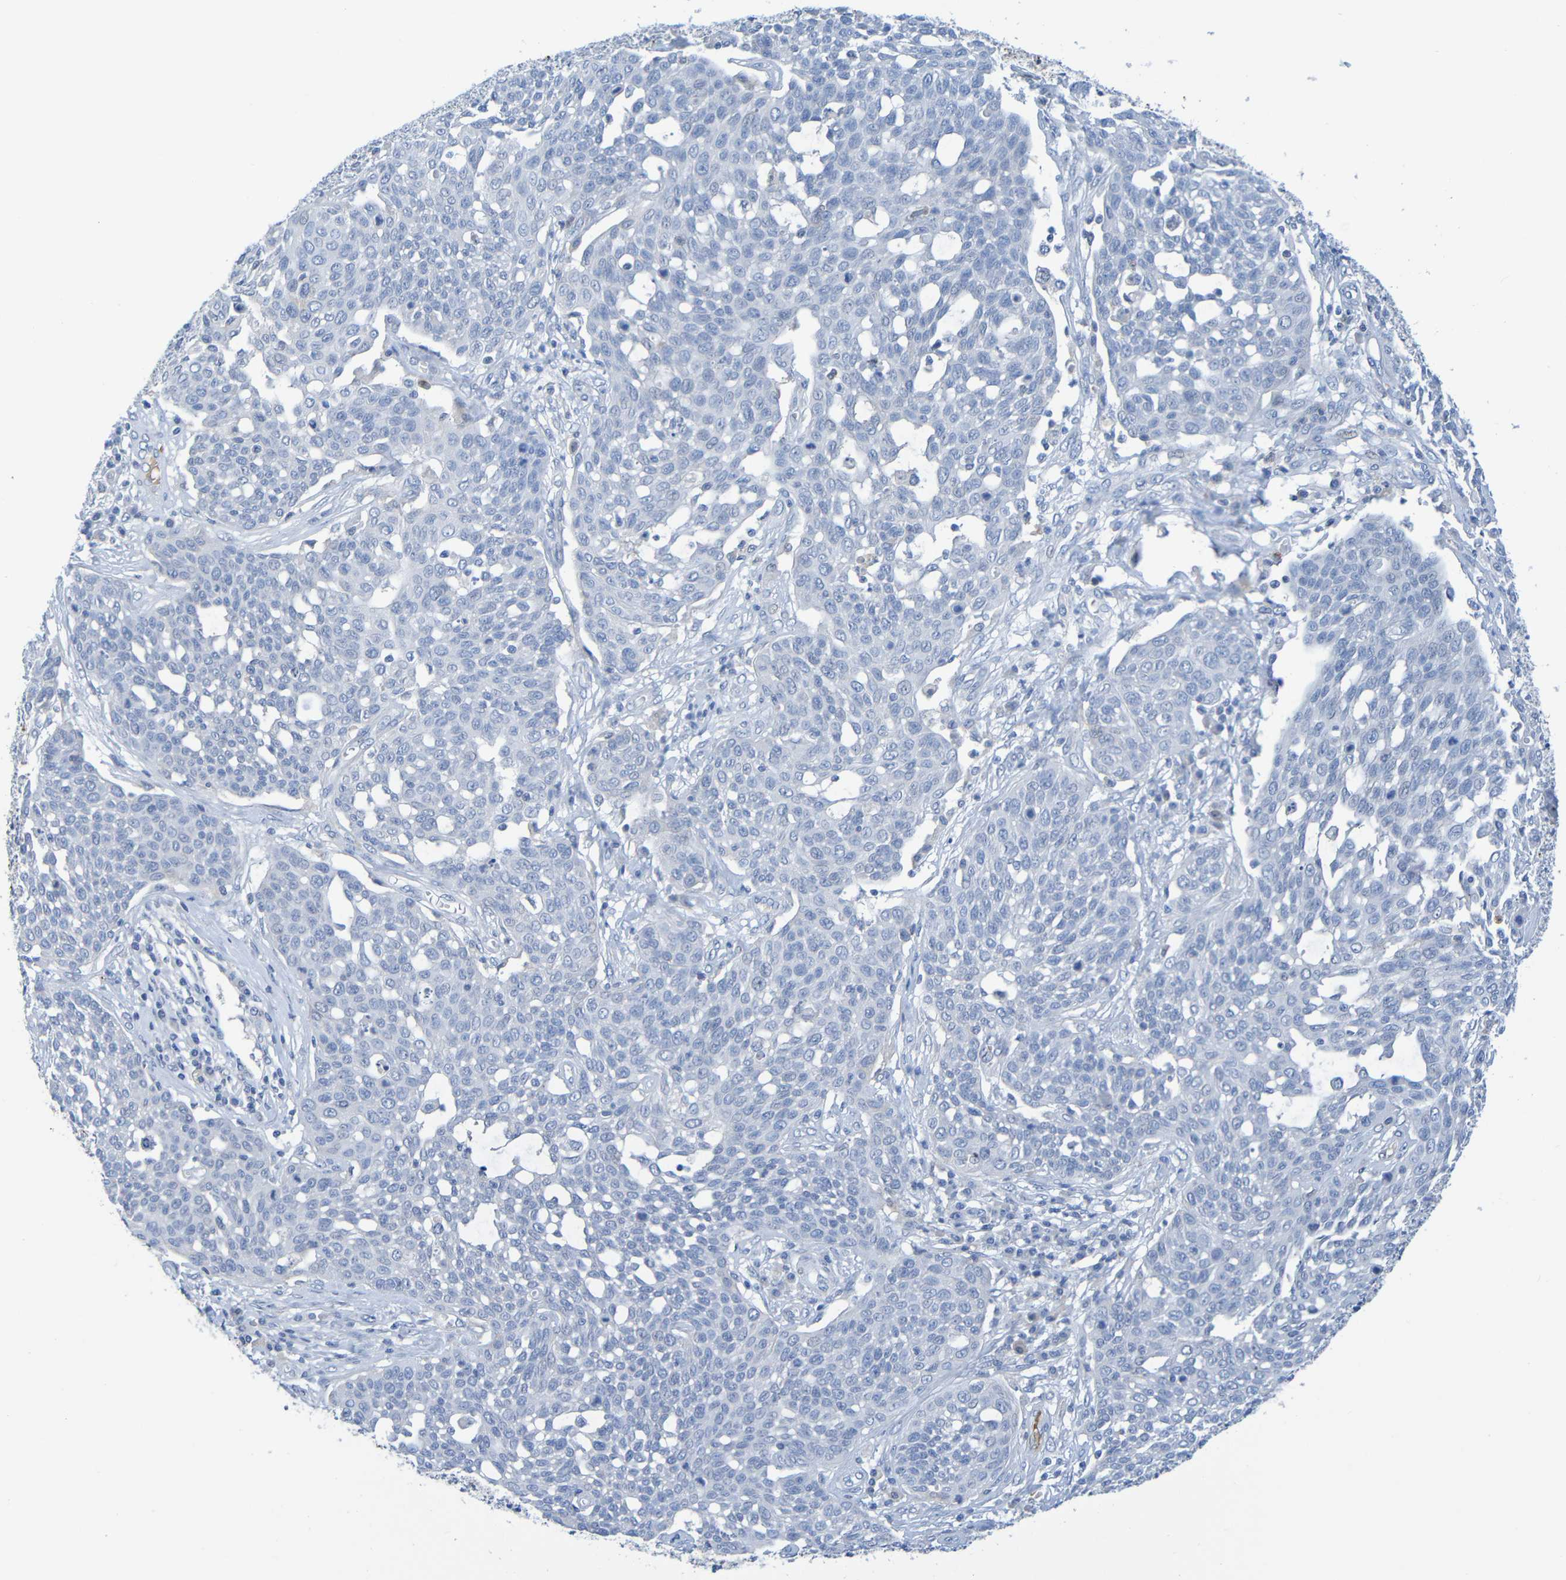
{"staining": {"intensity": "negative", "quantity": "none", "location": "none"}, "tissue": "cervical cancer", "cell_type": "Tumor cells", "image_type": "cancer", "snomed": [{"axis": "morphology", "description": "Squamous cell carcinoma, NOS"}, {"axis": "topography", "description": "Cervix"}], "caption": "High magnification brightfield microscopy of squamous cell carcinoma (cervical) stained with DAB (3,3'-diaminobenzidine) (brown) and counterstained with hematoxylin (blue): tumor cells show no significant staining.", "gene": "IL10", "patient": {"sex": "female", "age": 34}}